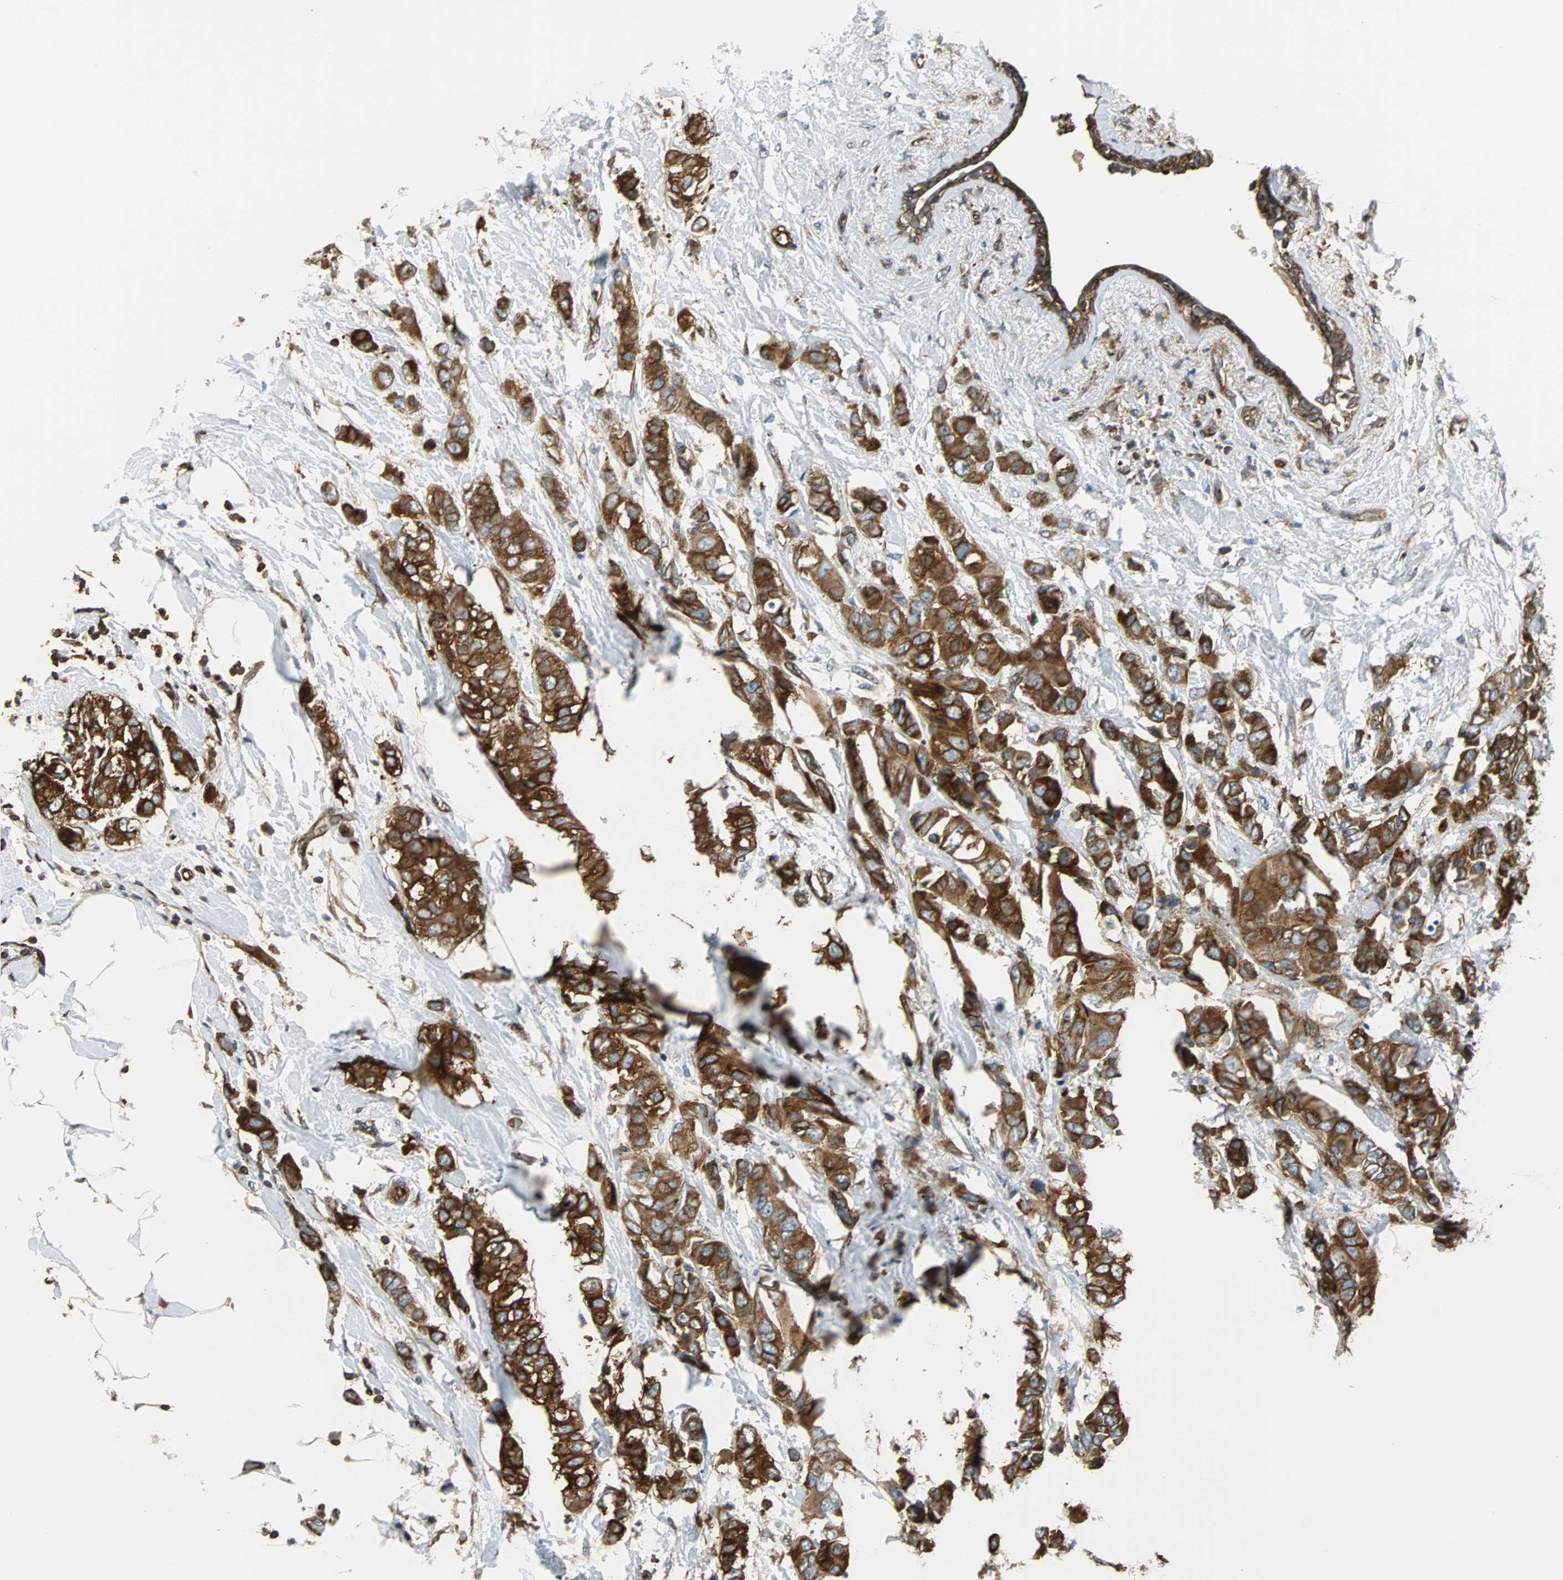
{"staining": {"intensity": "strong", "quantity": ">75%", "location": "cytoplasmic/membranous"}, "tissue": "breast cancer", "cell_type": "Tumor cells", "image_type": "cancer", "snomed": [{"axis": "morphology", "description": "Normal tissue, NOS"}, {"axis": "morphology", "description": "Duct carcinoma"}, {"axis": "topography", "description": "Breast"}], "caption": "The photomicrograph displays staining of breast invasive ductal carcinoma, revealing strong cytoplasmic/membranous protein positivity (brown color) within tumor cells. The protein of interest is shown in brown color, while the nuclei are stained blue.", "gene": "RELA", "patient": {"sex": "female", "age": 50}}